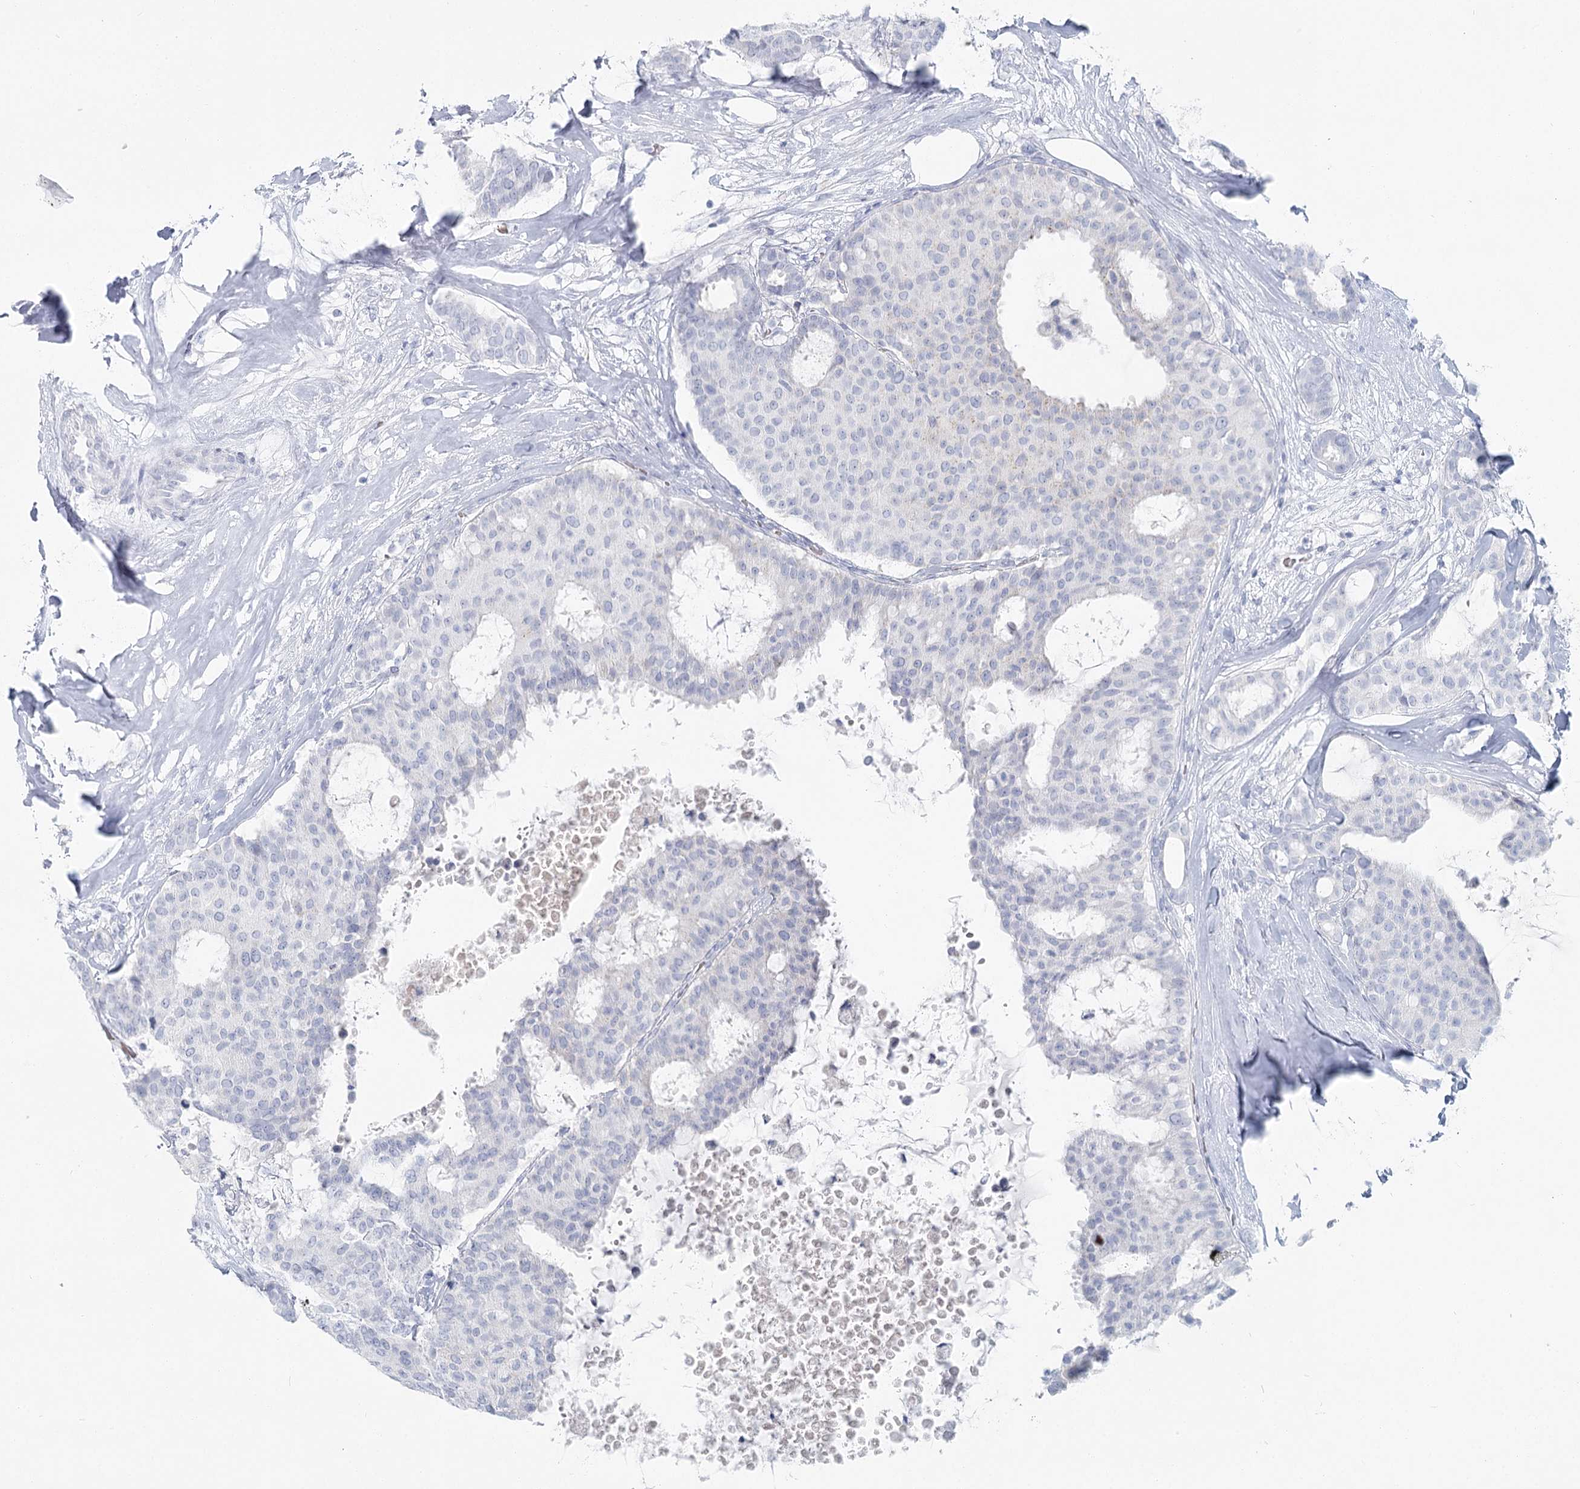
{"staining": {"intensity": "negative", "quantity": "none", "location": "none"}, "tissue": "breast cancer", "cell_type": "Tumor cells", "image_type": "cancer", "snomed": [{"axis": "morphology", "description": "Duct carcinoma"}, {"axis": "topography", "description": "Breast"}], "caption": "DAB (3,3'-diaminobenzidine) immunohistochemical staining of invasive ductal carcinoma (breast) shows no significant staining in tumor cells.", "gene": "IFIT5", "patient": {"sex": "female", "age": 75}}